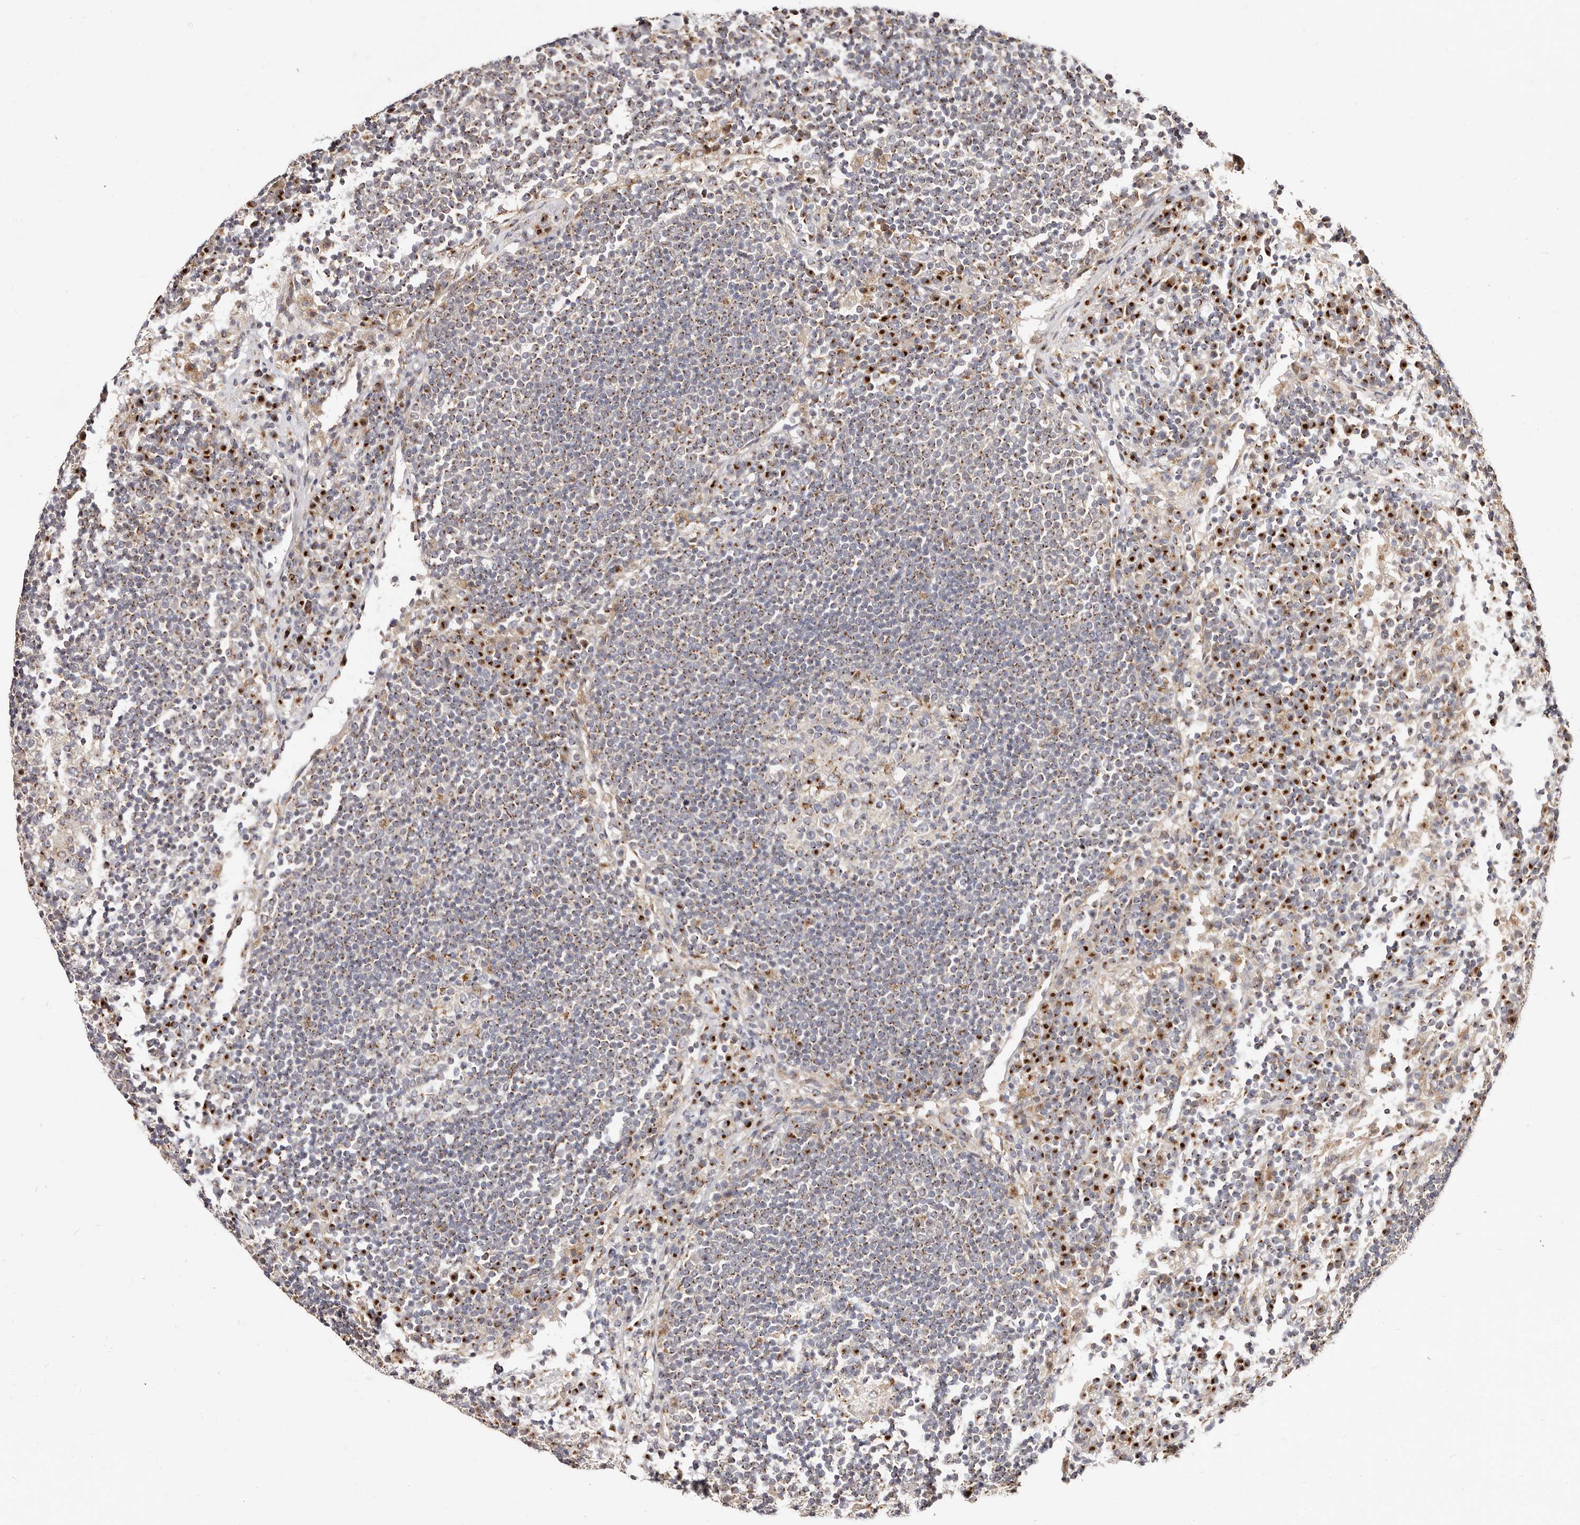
{"staining": {"intensity": "strong", "quantity": "<25%", "location": "cytoplasmic/membranous"}, "tissue": "lymph node", "cell_type": "Germinal center cells", "image_type": "normal", "snomed": [{"axis": "morphology", "description": "Normal tissue, NOS"}, {"axis": "topography", "description": "Lymph node"}], "caption": "Protein expression analysis of benign human lymph node reveals strong cytoplasmic/membranous staining in about <25% of germinal center cells. The protein is shown in brown color, while the nuclei are stained blue.", "gene": "MAPK6", "patient": {"sex": "female", "age": 53}}